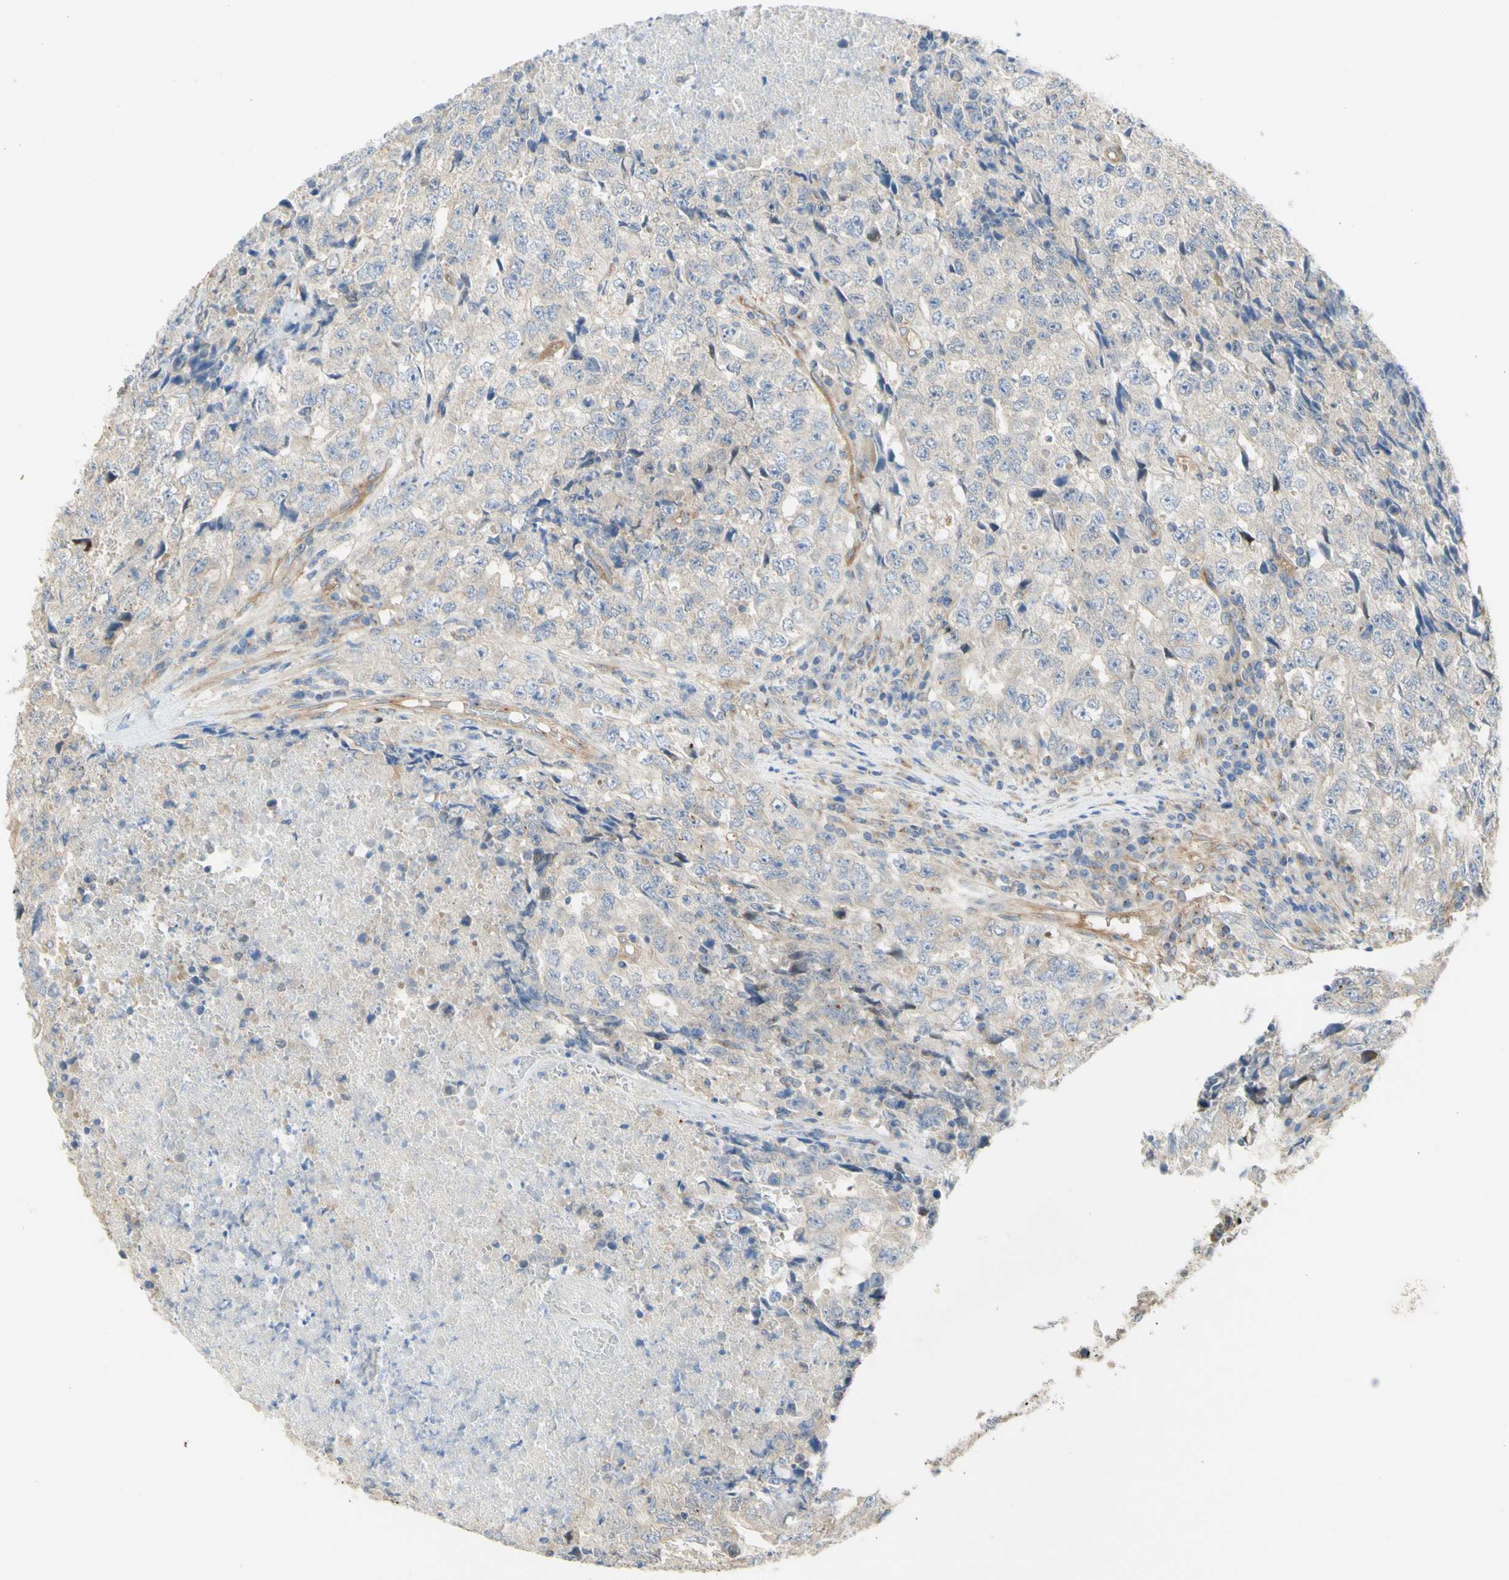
{"staining": {"intensity": "weak", "quantity": "<25%", "location": "cytoplasmic/membranous"}, "tissue": "testis cancer", "cell_type": "Tumor cells", "image_type": "cancer", "snomed": [{"axis": "morphology", "description": "Necrosis, NOS"}, {"axis": "morphology", "description": "Carcinoma, Embryonal, NOS"}, {"axis": "topography", "description": "Testis"}], "caption": "This is an IHC histopathology image of human testis cancer (embryonal carcinoma). There is no positivity in tumor cells.", "gene": "DYNC1H1", "patient": {"sex": "male", "age": 19}}